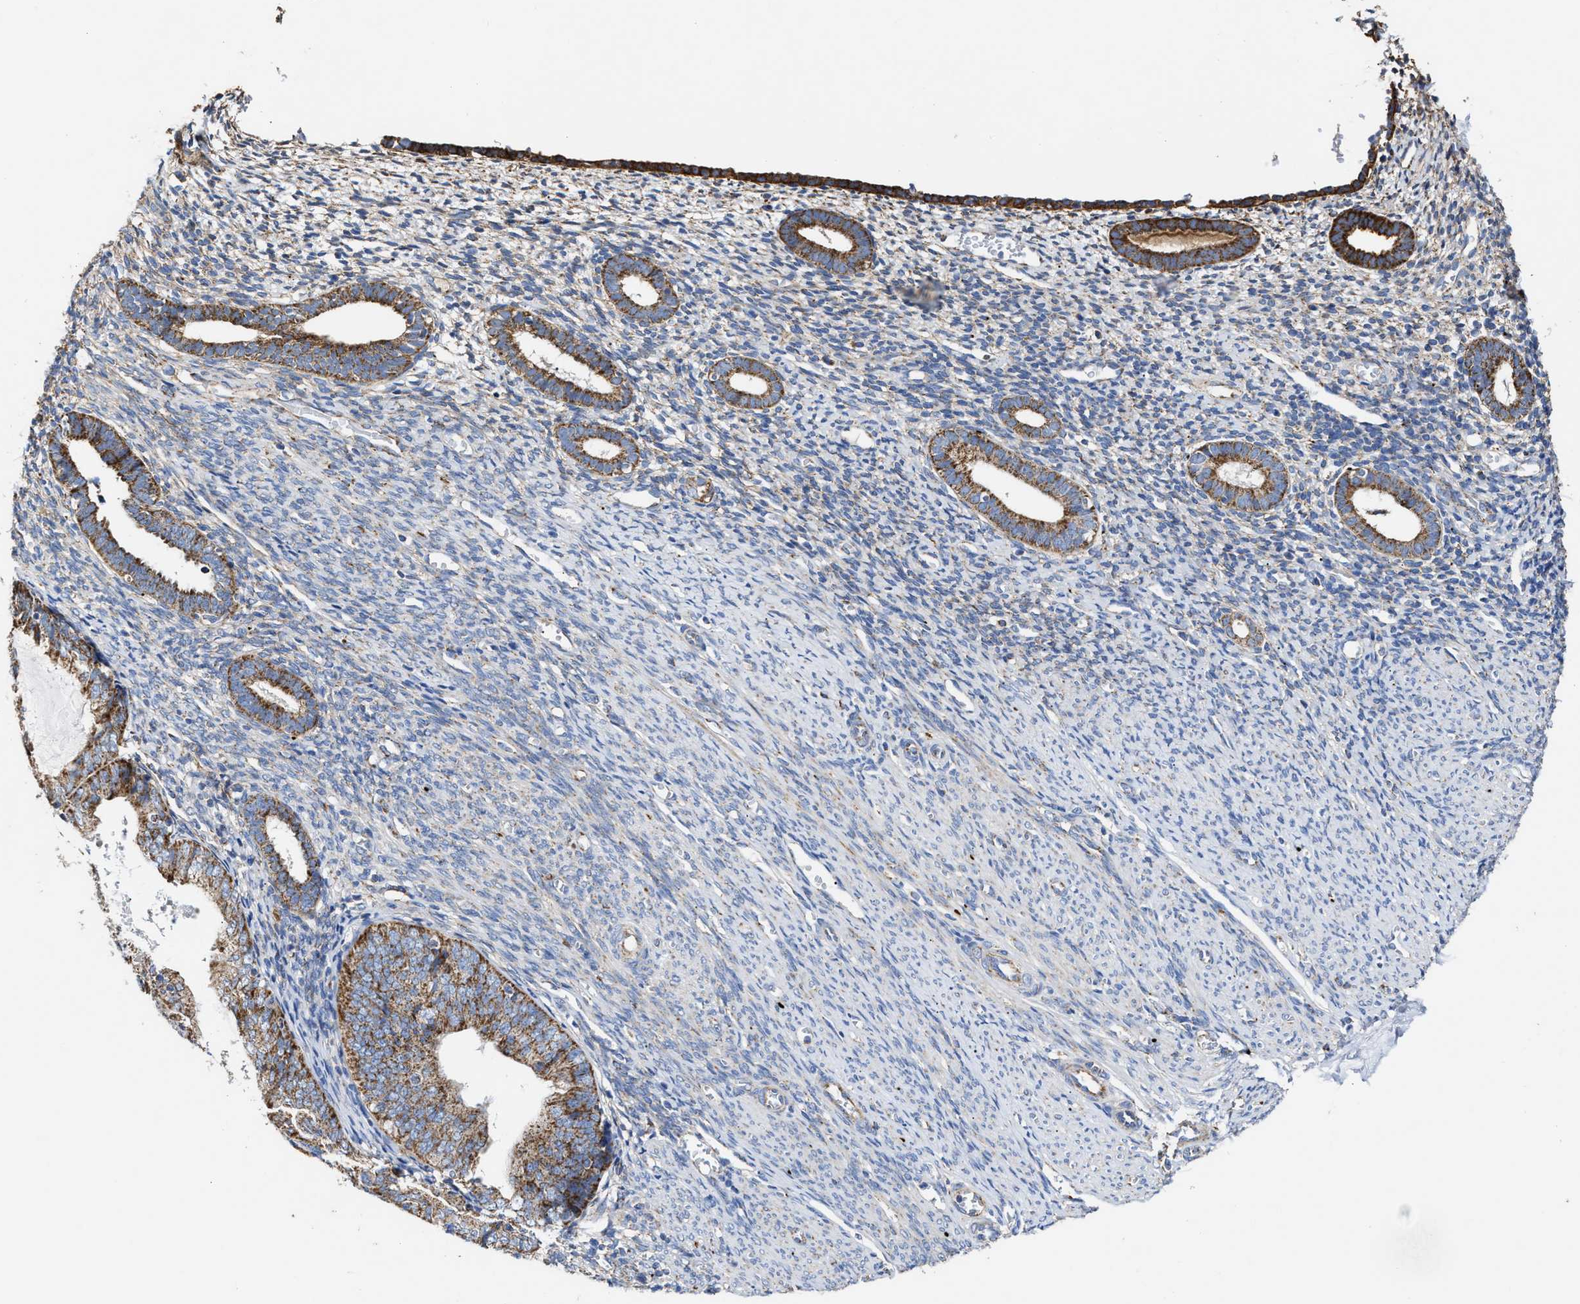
{"staining": {"intensity": "moderate", "quantity": "<25%", "location": "cytoplasmic/membranous"}, "tissue": "endometrium", "cell_type": "Cells in endometrial stroma", "image_type": "normal", "snomed": [{"axis": "morphology", "description": "Normal tissue, NOS"}, {"axis": "morphology", "description": "Adenocarcinoma, NOS"}, {"axis": "topography", "description": "Endometrium"}], "caption": "Human endometrium stained for a protein (brown) exhibits moderate cytoplasmic/membranous positive expression in approximately <25% of cells in endometrial stroma.", "gene": "MECR", "patient": {"sex": "female", "age": 57}}